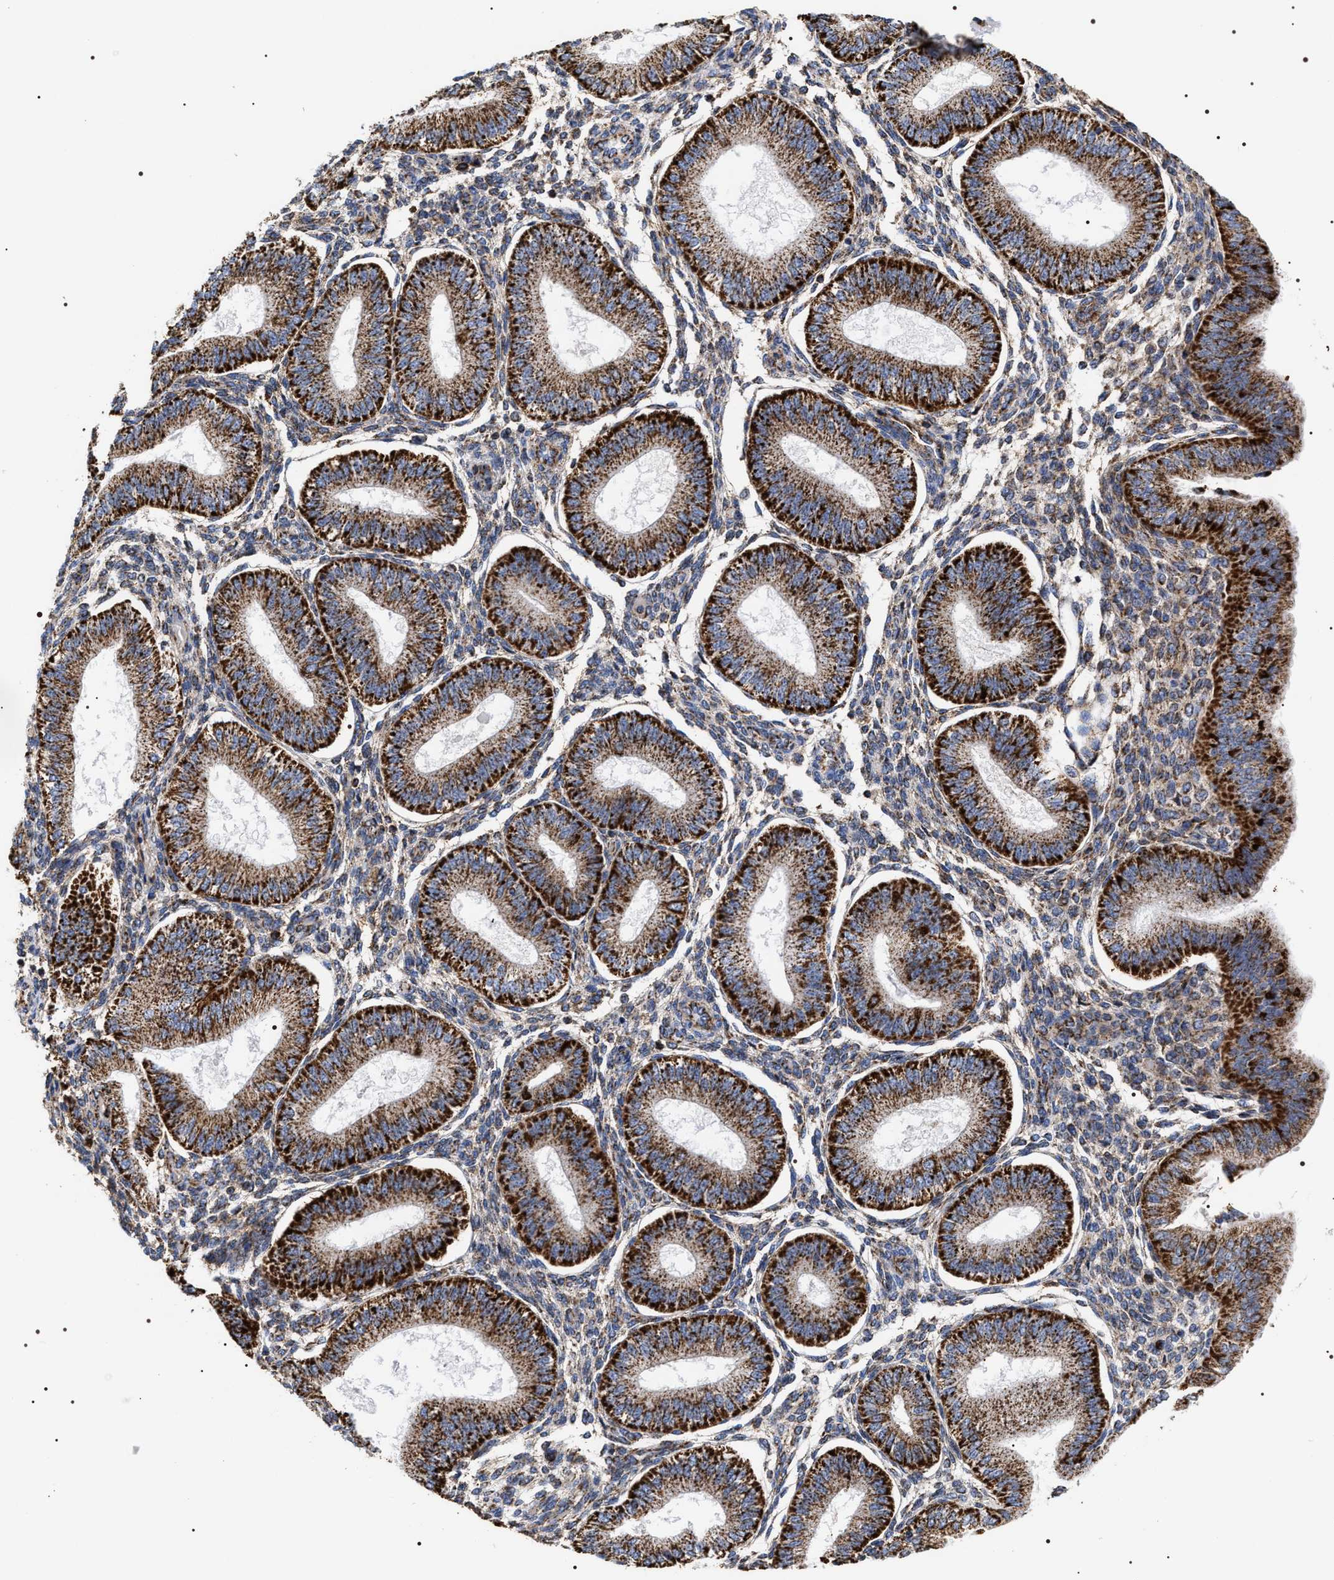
{"staining": {"intensity": "strong", "quantity": "25%-75%", "location": "cytoplasmic/membranous"}, "tissue": "endometrium", "cell_type": "Cells in endometrial stroma", "image_type": "normal", "snomed": [{"axis": "morphology", "description": "Normal tissue, NOS"}, {"axis": "topography", "description": "Endometrium"}], "caption": "Normal endometrium shows strong cytoplasmic/membranous expression in approximately 25%-75% of cells in endometrial stroma, visualized by immunohistochemistry. Nuclei are stained in blue.", "gene": "COG5", "patient": {"sex": "female", "age": 39}}